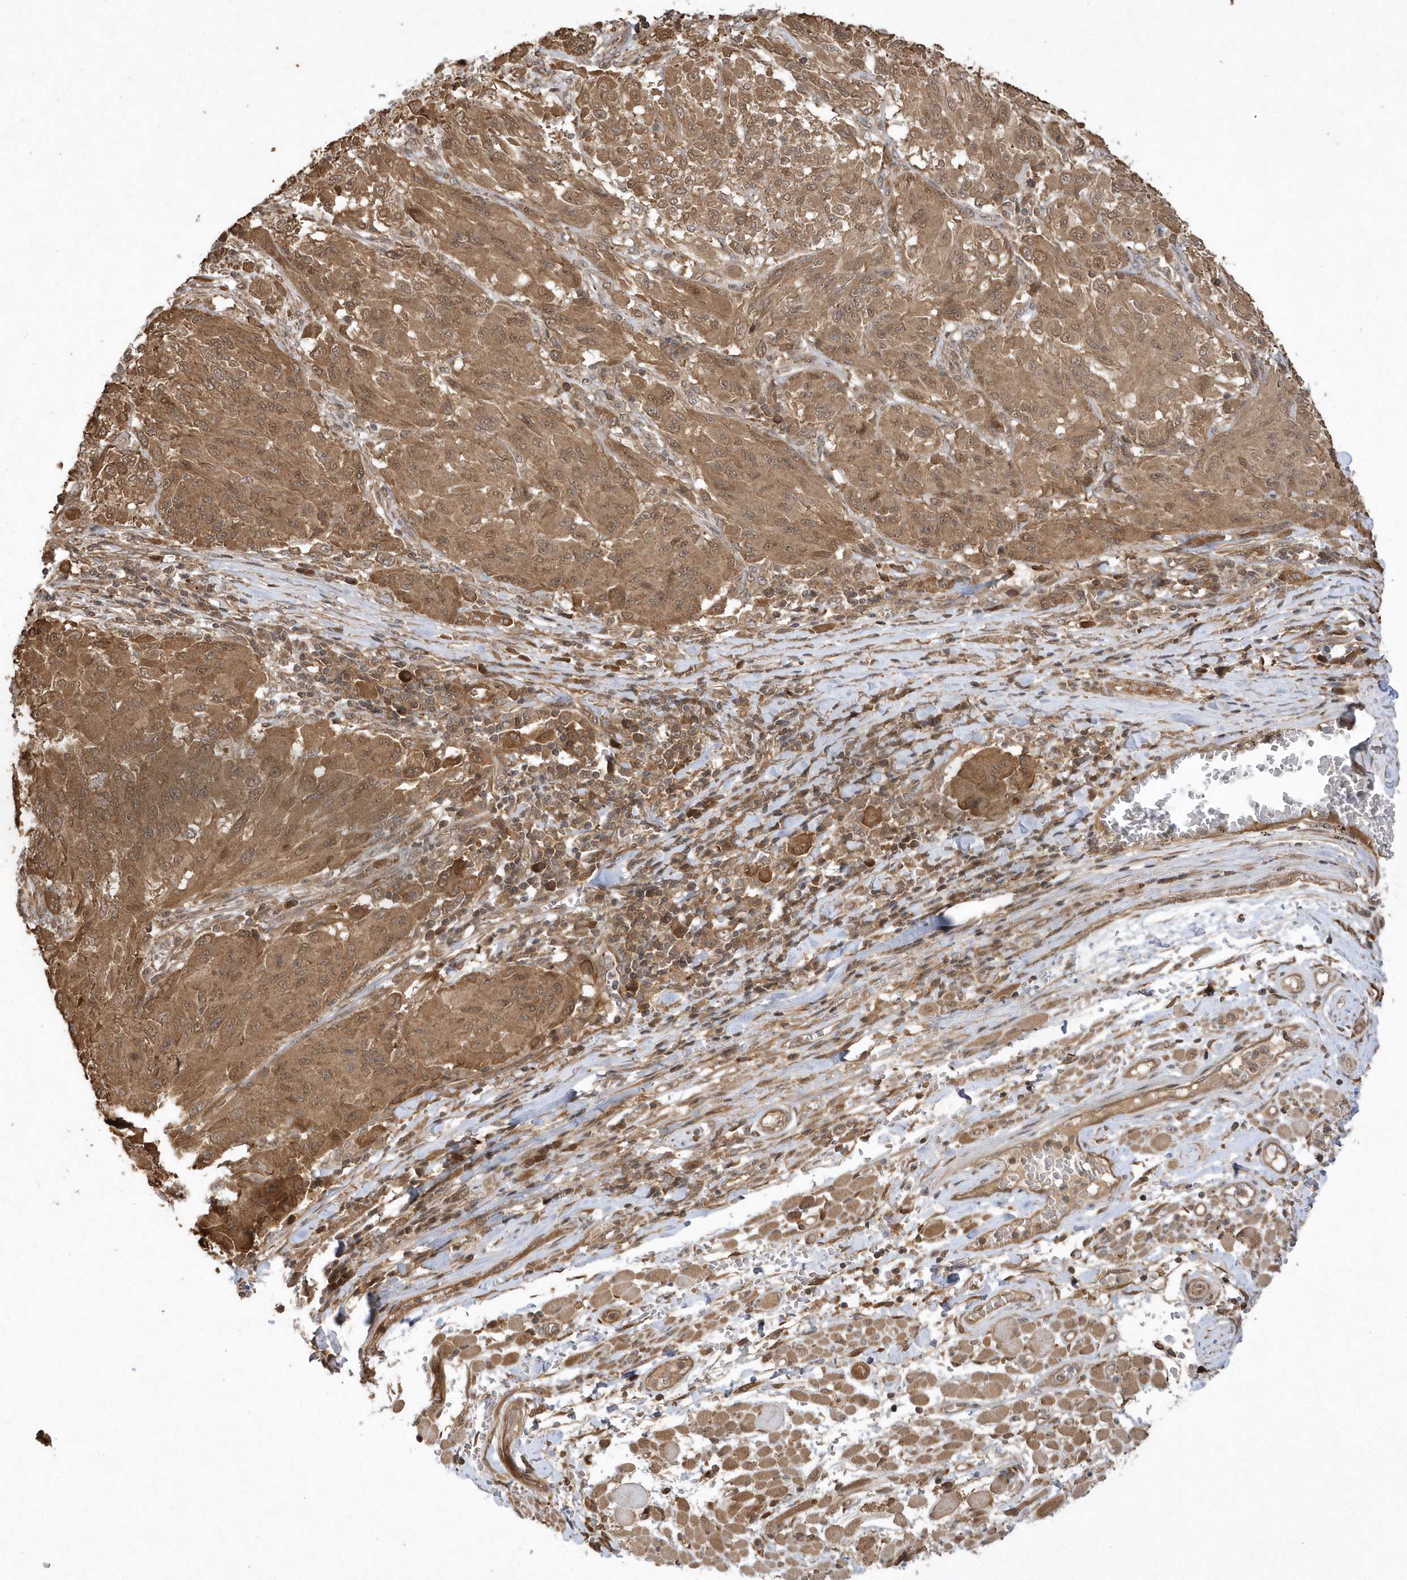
{"staining": {"intensity": "moderate", "quantity": ">75%", "location": "cytoplasmic/membranous,nuclear"}, "tissue": "melanoma", "cell_type": "Tumor cells", "image_type": "cancer", "snomed": [{"axis": "morphology", "description": "Malignant melanoma, NOS"}, {"axis": "topography", "description": "Skin"}], "caption": "Protein staining of malignant melanoma tissue shows moderate cytoplasmic/membranous and nuclear staining in about >75% of tumor cells. Nuclei are stained in blue.", "gene": "GFM2", "patient": {"sex": "female", "age": 91}}